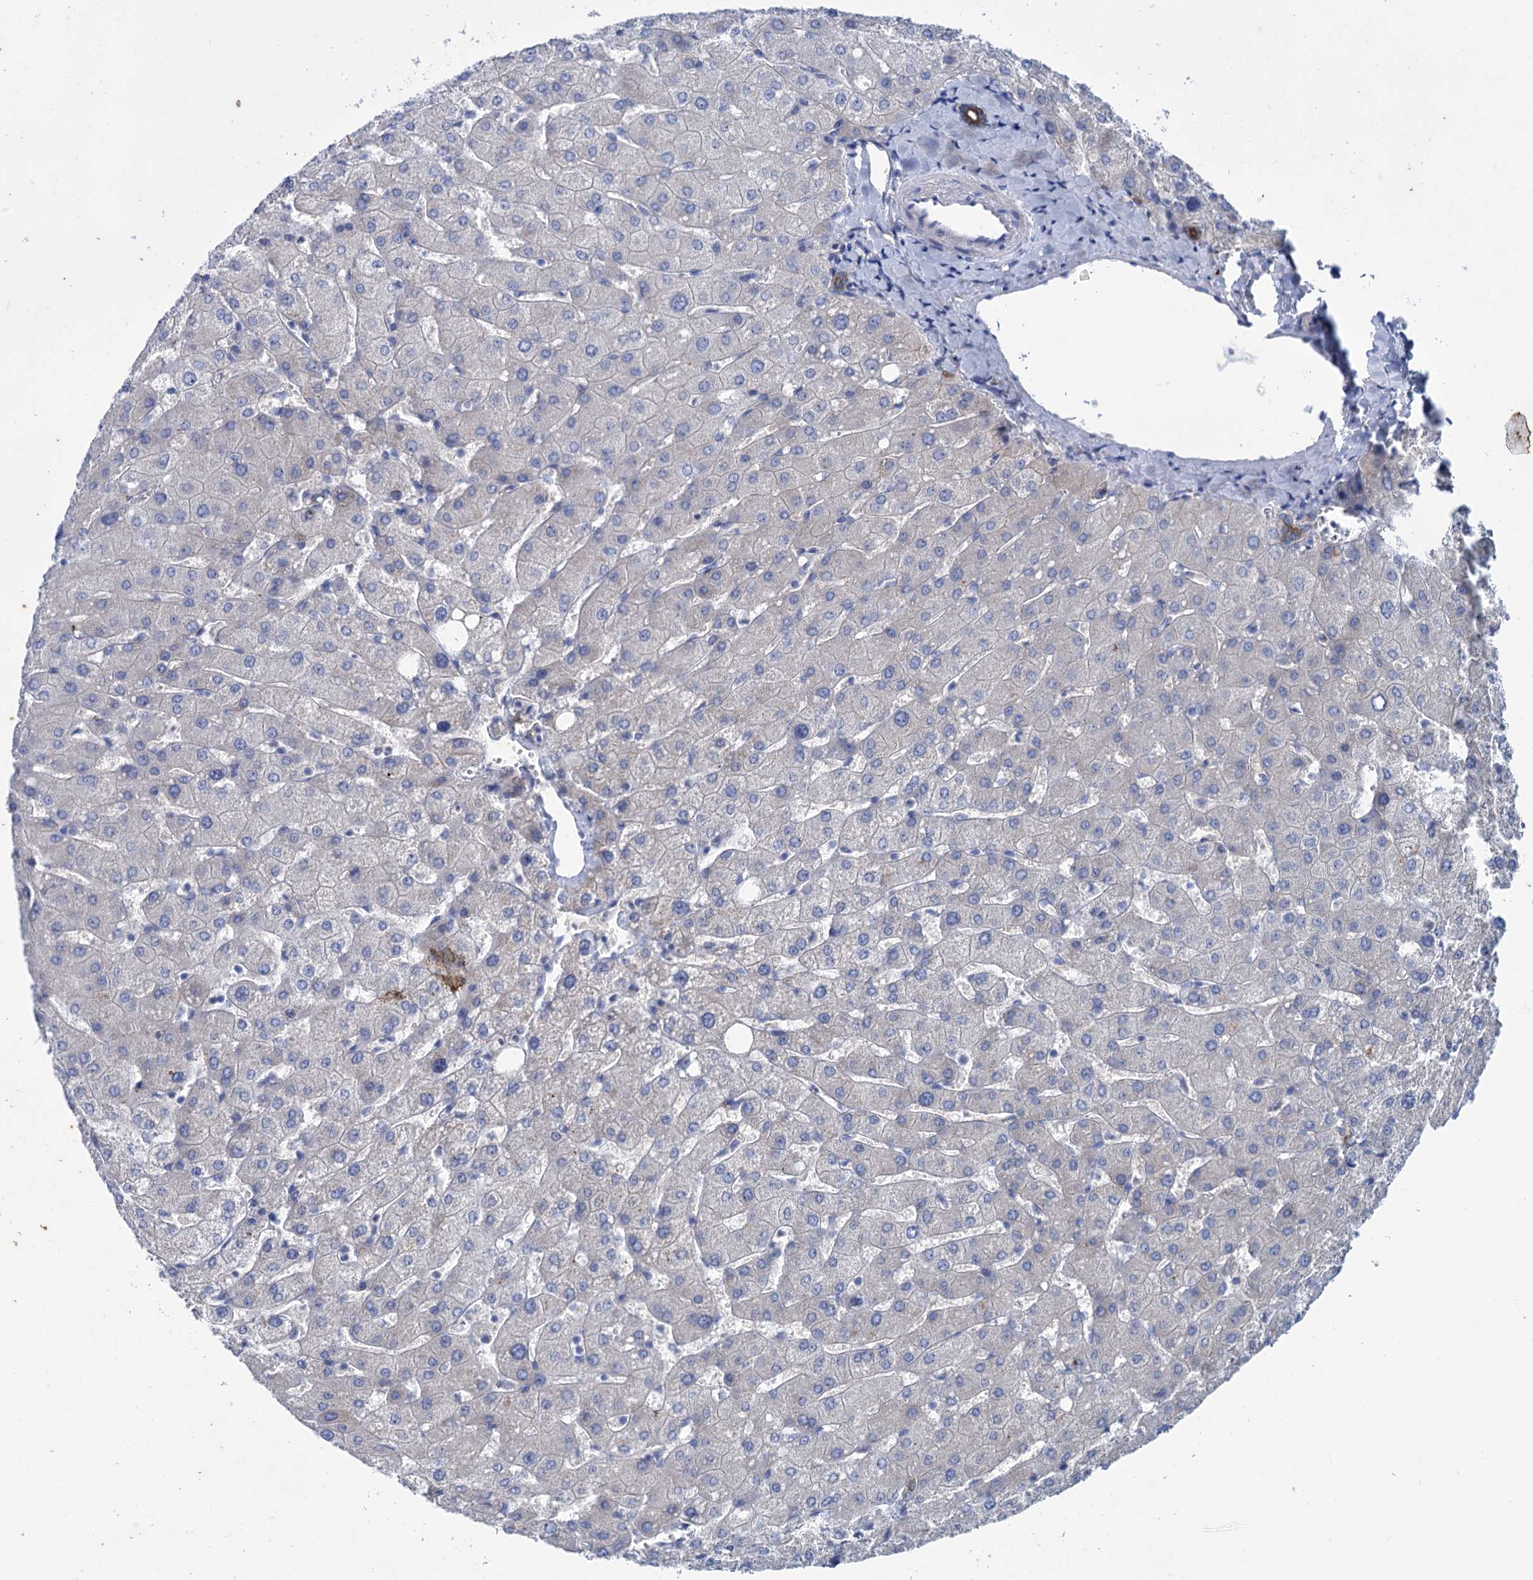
{"staining": {"intensity": "moderate", "quantity": ">75%", "location": "cytoplasmic/membranous"}, "tissue": "liver", "cell_type": "Cholangiocytes", "image_type": "normal", "snomed": [{"axis": "morphology", "description": "Normal tissue, NOS"}, {"axis": "topography", "description": "Liver"}], "caption": "DAB (3,3'-diaminobenzidine) immunohistochemical staining of normal human liver shows moderate cytoplasmic/membranous protein expression in about >75% of cholangiocytes.", "gene": "FAAP20", "patient": {"sex": "male", "age": 55}}